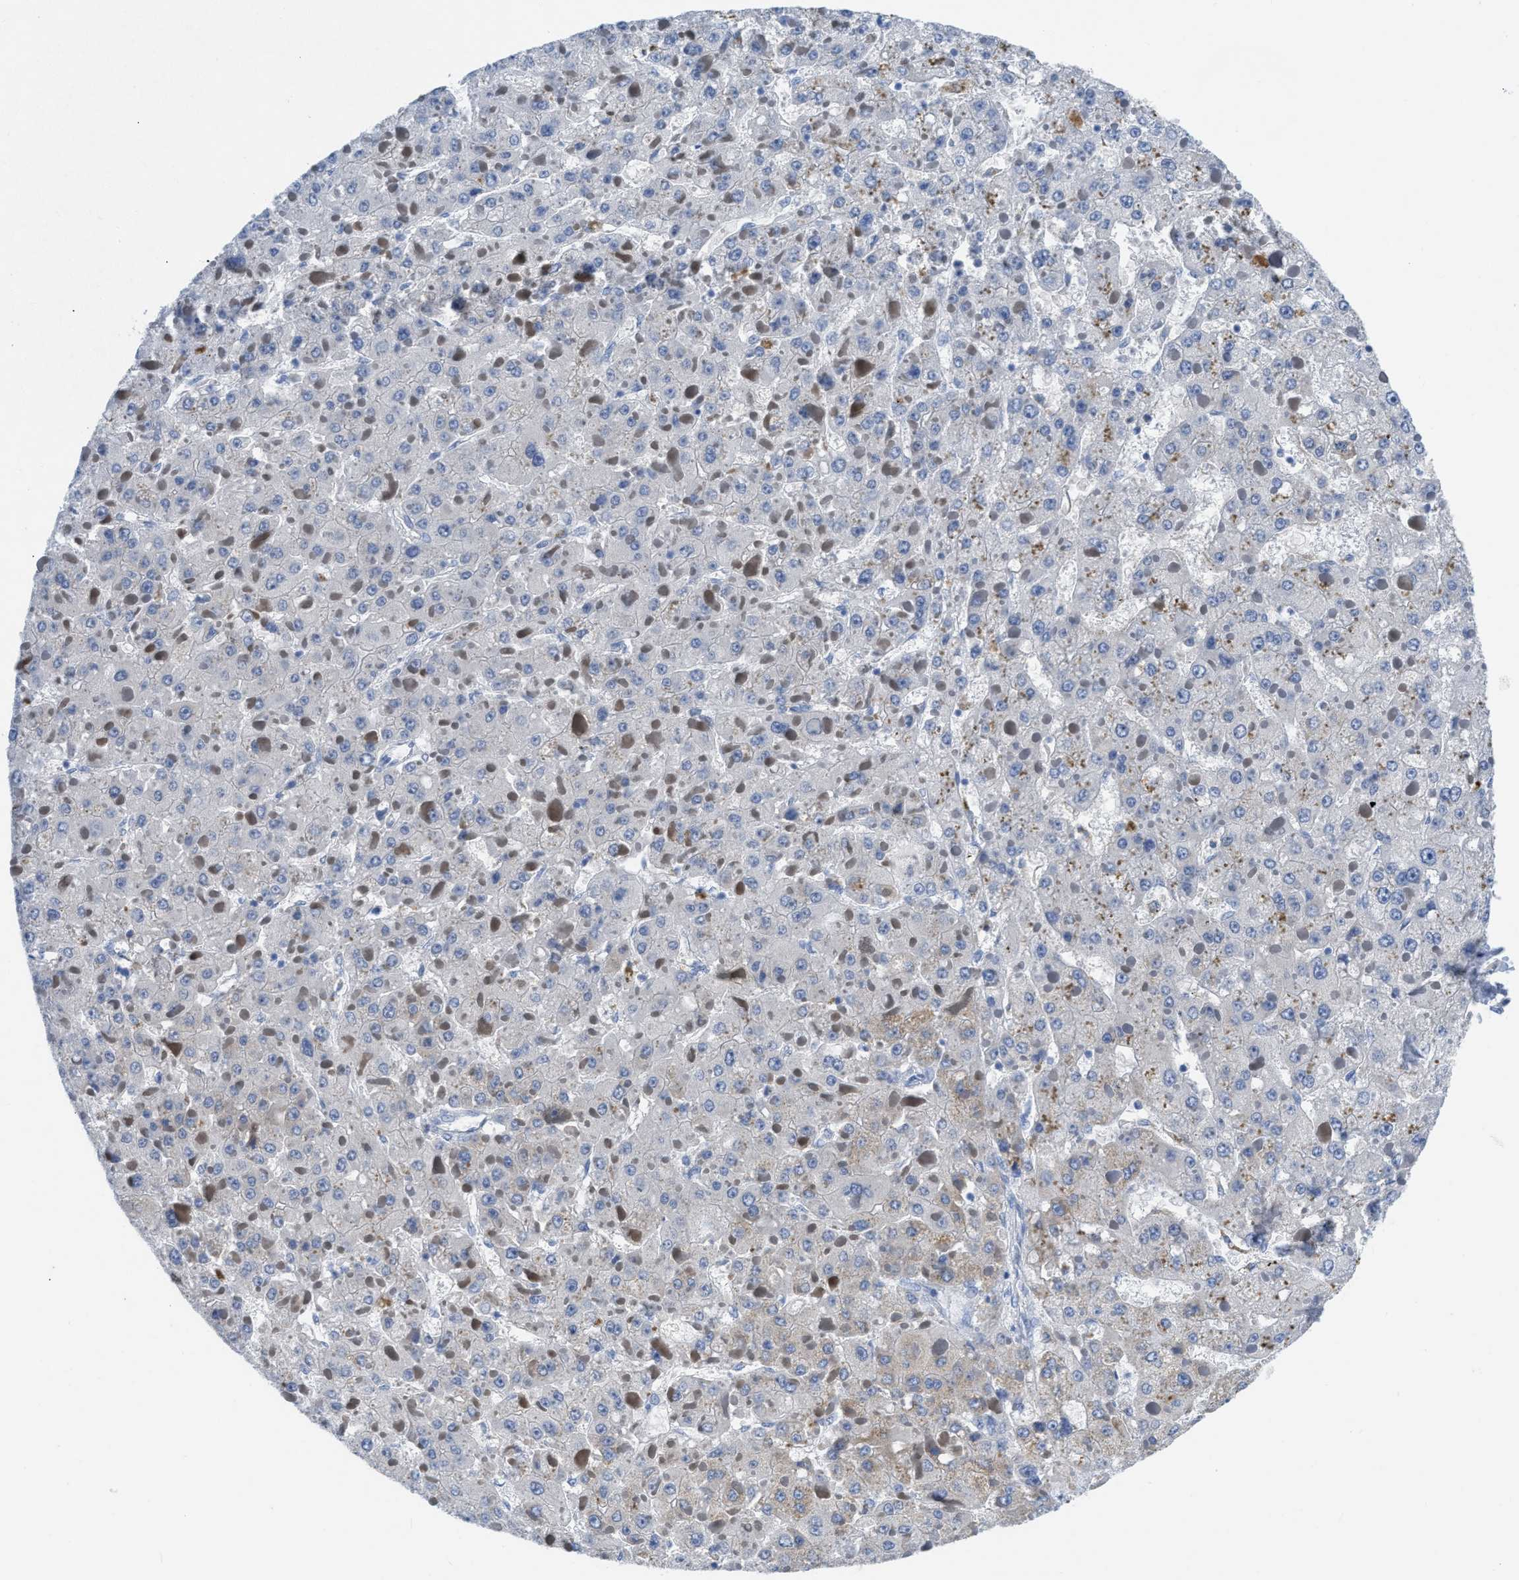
{"staining": {"intensity": "weak", "quantity": "<25%", "location": "cytoplasmic/membranous"}, "tissue": "liver cancer", "cell_type": "Tumor cells", "image_type": "cancer", "snomed": [{"axis": "morphology", "description": "Carcinoma, Hepatocellular, NOS"}, {"axis": "topography", "description": "Liver"}], "caption": "Photomicrograph shows no protein staining in tumor cells of hepatocellular carcinoma (liver) tissue.", "gene": "ETFA", "patient": {"sex": "female", "age": 73}}